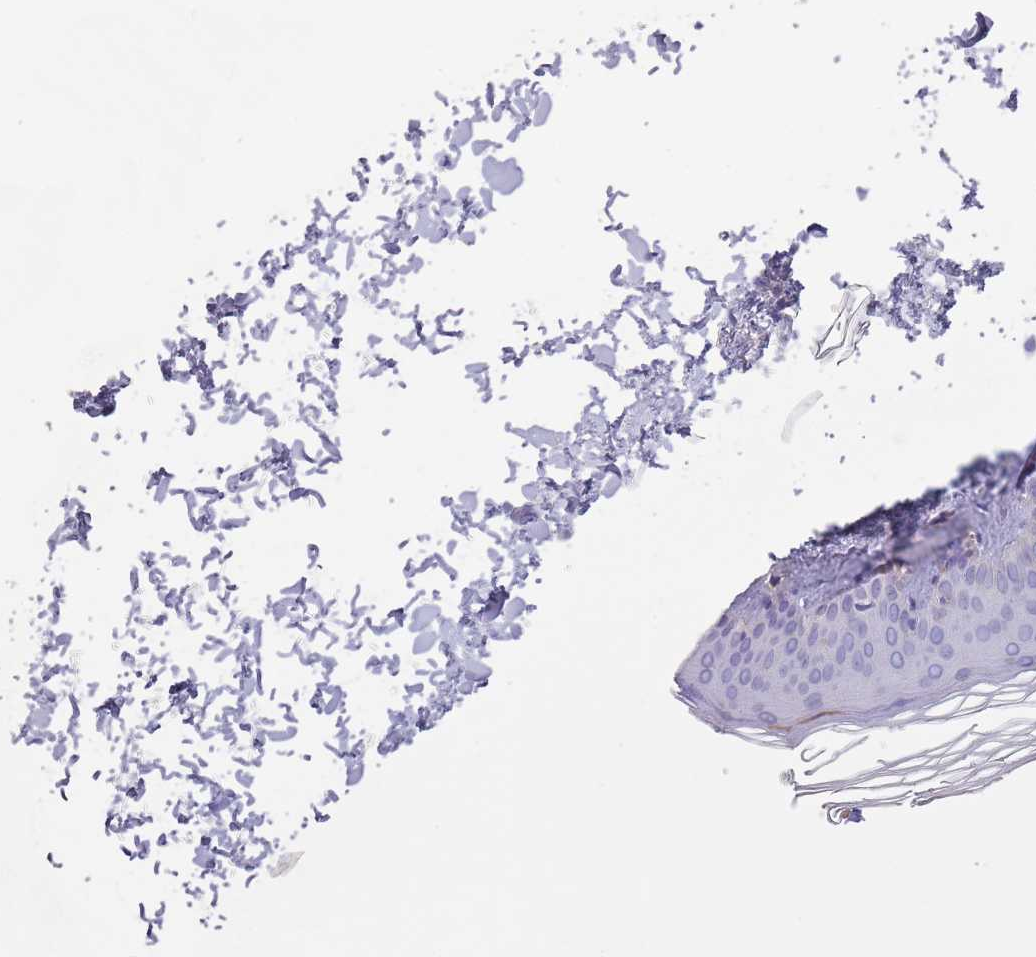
{"staining": {"intensity": "negative", "quantity": "none", "location": "none"}, "tissue": "skin", "cell_type": "Fibroblasts", "image_type": "normal", "snomed": [{"axis": "morphology", "description": "Normal tissue, NOS"}, {"axis": "topography", "description": "Skin"}], "caption": "A high-resolution photomicrograph shows immunohistochemistry staining of normal skin, which shows no significant staining in fibroblasts.", "gene": "TMEM251", "patient": {"sex": "female", "age": 27}}